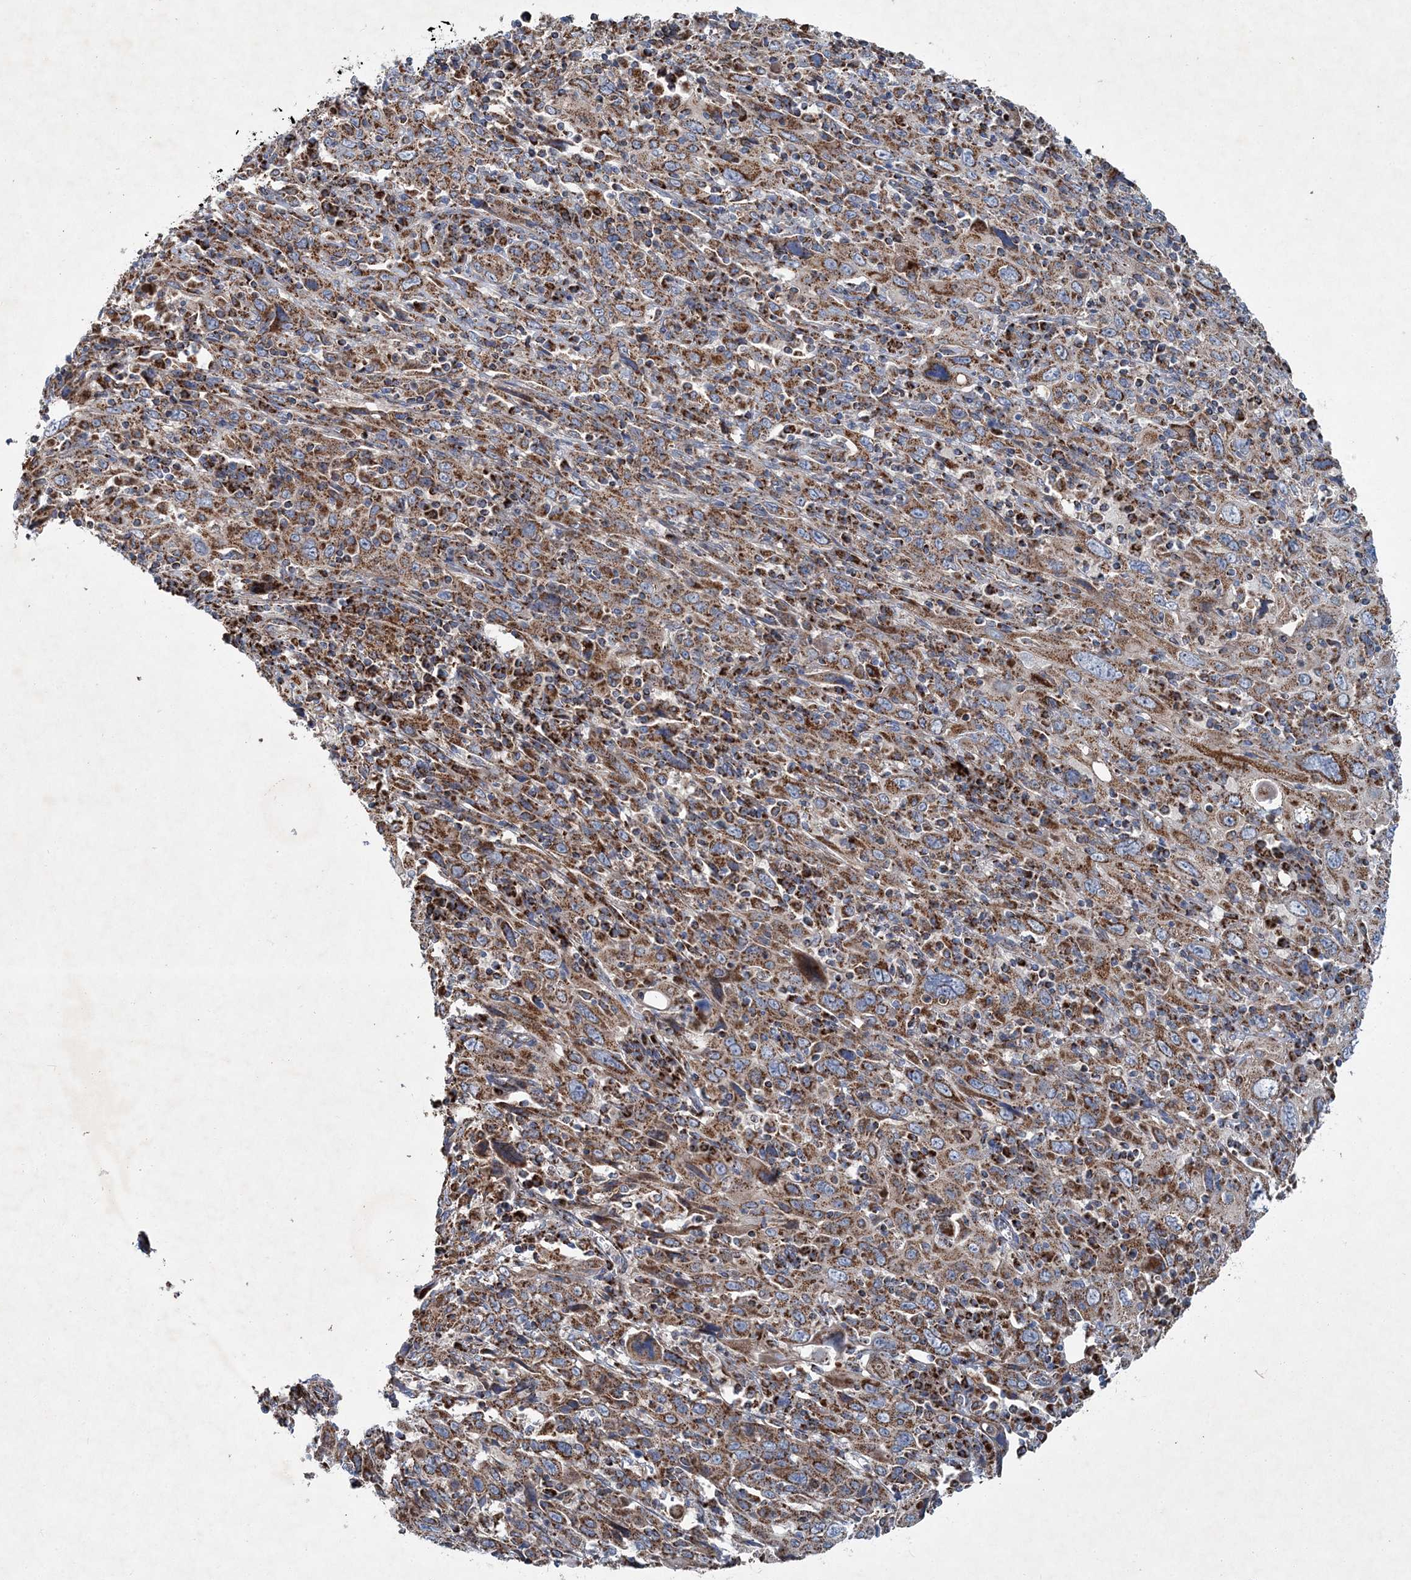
{"staining": {"intensity": "moderate", "quantity": ">75%", "location": "cytoplasmic/membranous"}, "tissue": "cervical cancer", "cell_type": "Tumor cells", "image_type": "cancer", "snomed": [{"axis": "morphology", "description": "Squamous cell carcinoma, NOS"}, {"axis": "topography", "description": "Cervix"}], "caption": "This image reveals cervical cancer (squamous cell carcinoma) stained with IHC to label a protein in brown. The cytoplasmic/membranous of tumor cells show moderate positivity for the protein. Nuclei are counter-stained blue.", "gene": "SPAG16", "patient": {"sex": "female", "age": 46}}